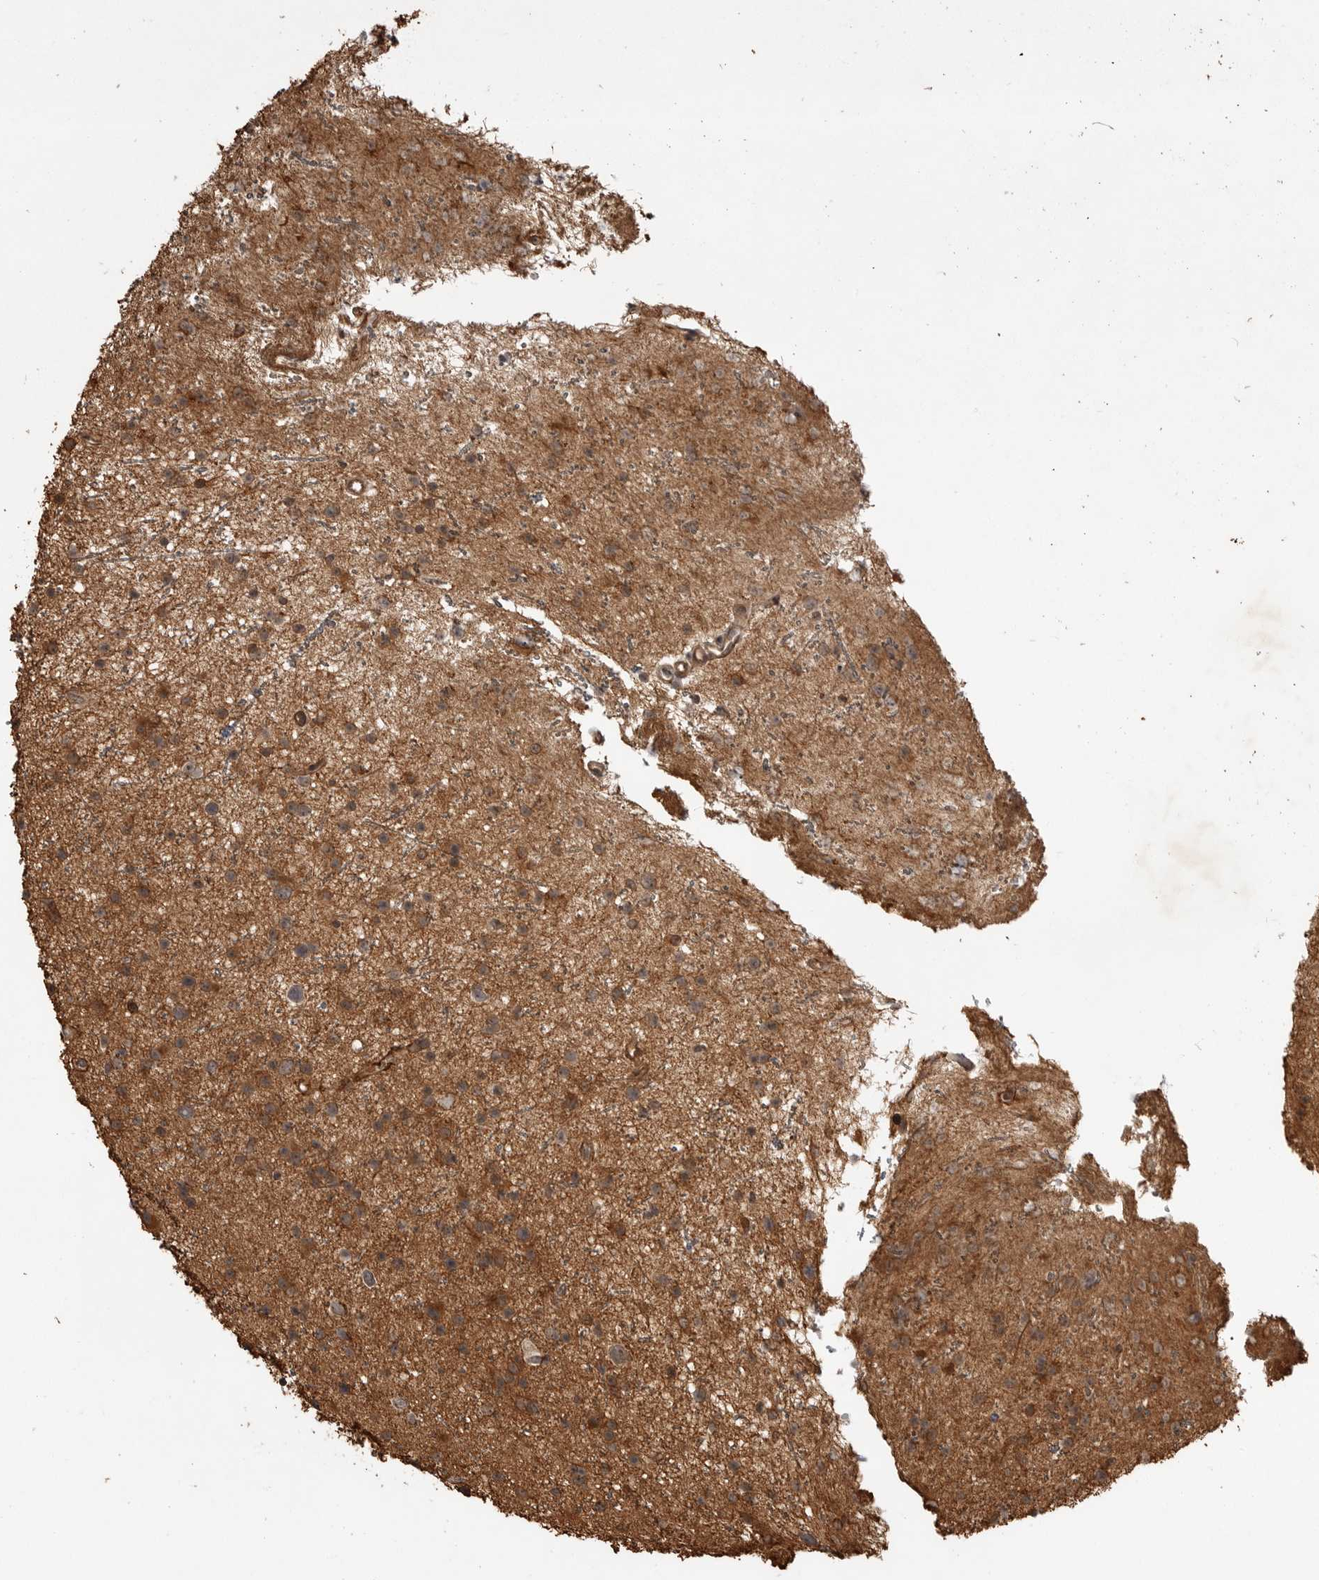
{"staining": {"intensity": "moderate", "quantity": ">75%", "location": "cytoplasmic/membranous"}, "tissue": "glioma", "cell_type": "Tumor cells", "image_type": "cancer", "snomed": [{"axis": "morphology", "description": "Glioma, malignant, Low grade"}, {"axis": "topography", "description": "Cerebral cortex"}], "caption": "Malignant glioma (low-grade) stained with immunohistochemistry exhibits moderate cytoplasmic/membranous positivity in about >75% of tumor cells. The staining was performed using DAB (3,3'-diaminobenzidine), with brown indicating positive protein expression. Nuclei are stained blue with hematoxylin.", "gene": "AKAP7", "patient": {"sex": "female", "age": 39}}